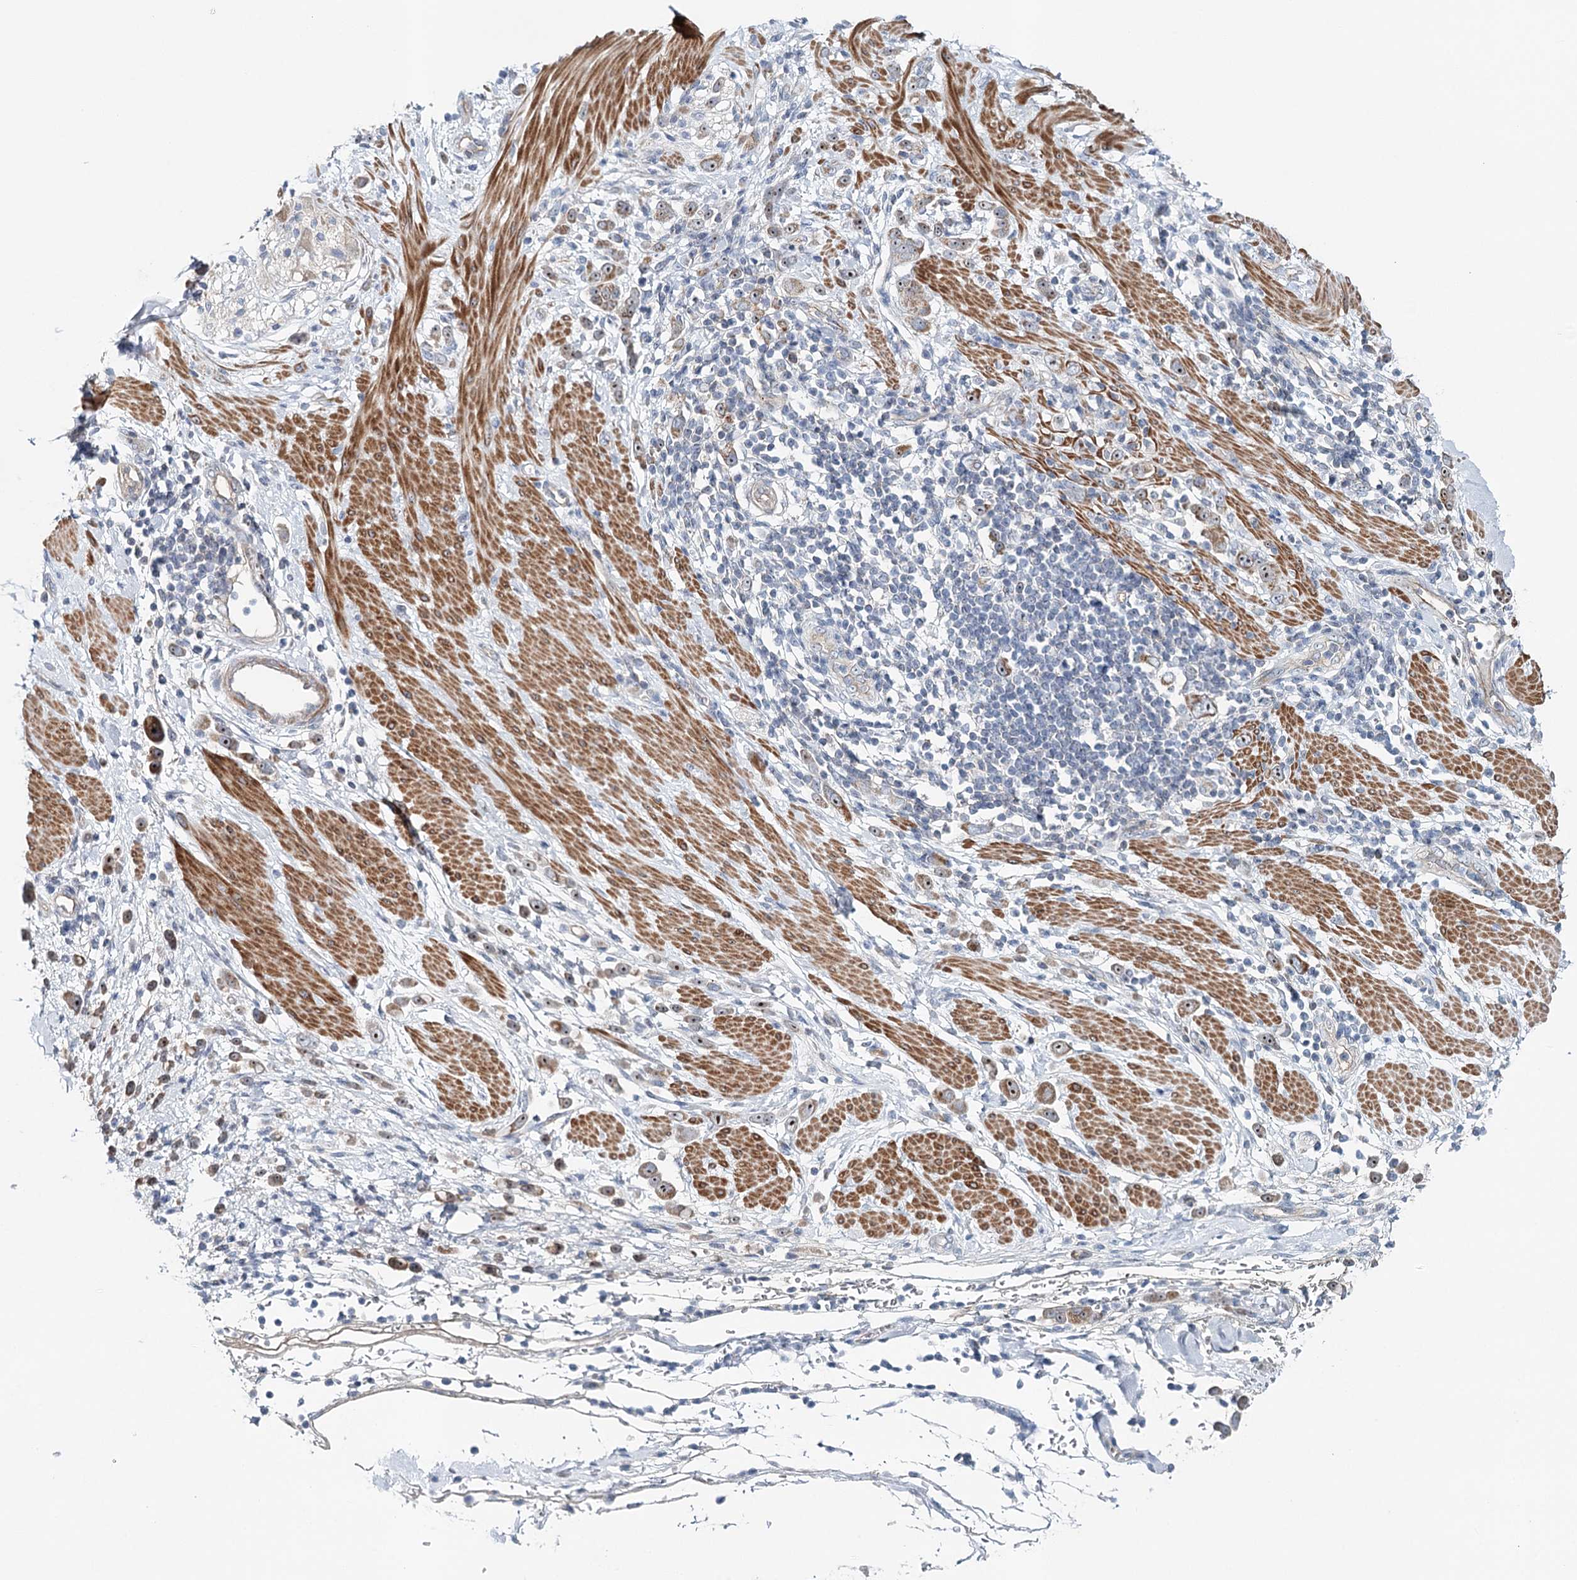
{"staining": {"intensity": "moderate", "quantity": "<25%", "location": "cytoplasmic/membranous,nuclear"}, "tissue": "pancreatic cancer", "cell_type": "Tumor cells", "image_type": "cancer", "snomed": [{"axis": "morphology", "description": "Normal tissue, NOS"}, {"axis": "morphology", "description": "Adenocarcinoma, NOS"}, {"axis": "topography", "description": "Pancreas"}], "caption": "About <25% of tumor cells in pancreatic cancer reveal moderate cytoplasmic/membranous and nuclear protein positivity as visualized by brown immunohistochemical staining.", "gene": "RBM43", "patient": {"sex": "female", "age": 64}}